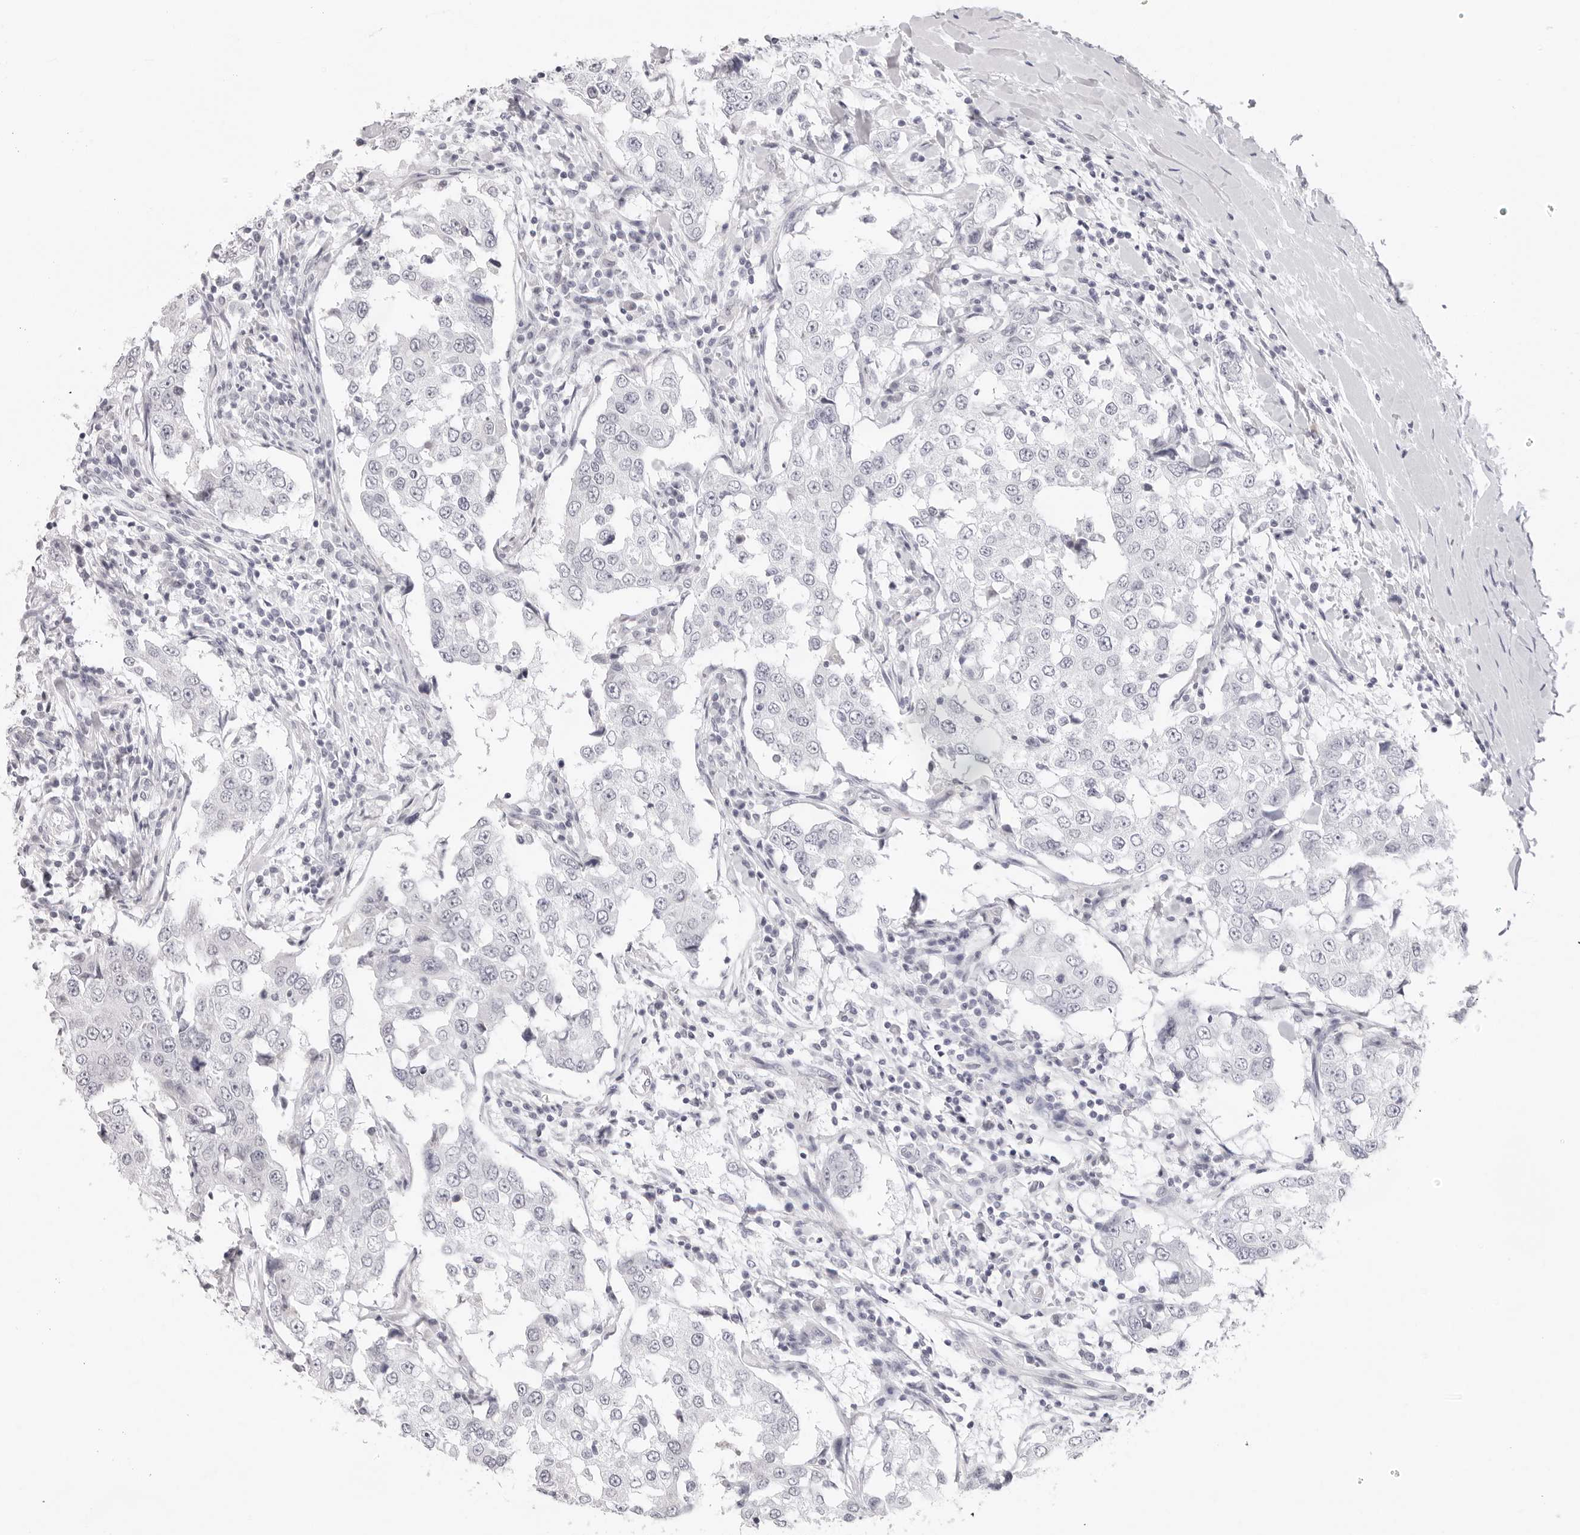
{"staining": {"intensity": "negative", "quantity": "none", "location": "none"}, "tissue": "breast cancer", "cell_type": "Tumor cells", "image_type": "cancer", "snomed": [{"axis": "morphology", "description": "Duct carcinoma"}, {"axis": "topography", "description": "Breast"}], "caption": "DAB (3,3'-diaminobenzidine) immunohistochemical staining of human breast cancer displays no significant staining in tumor cells.", "gene": "FDPS", "patient": {"sex": "female", "age": 27}}